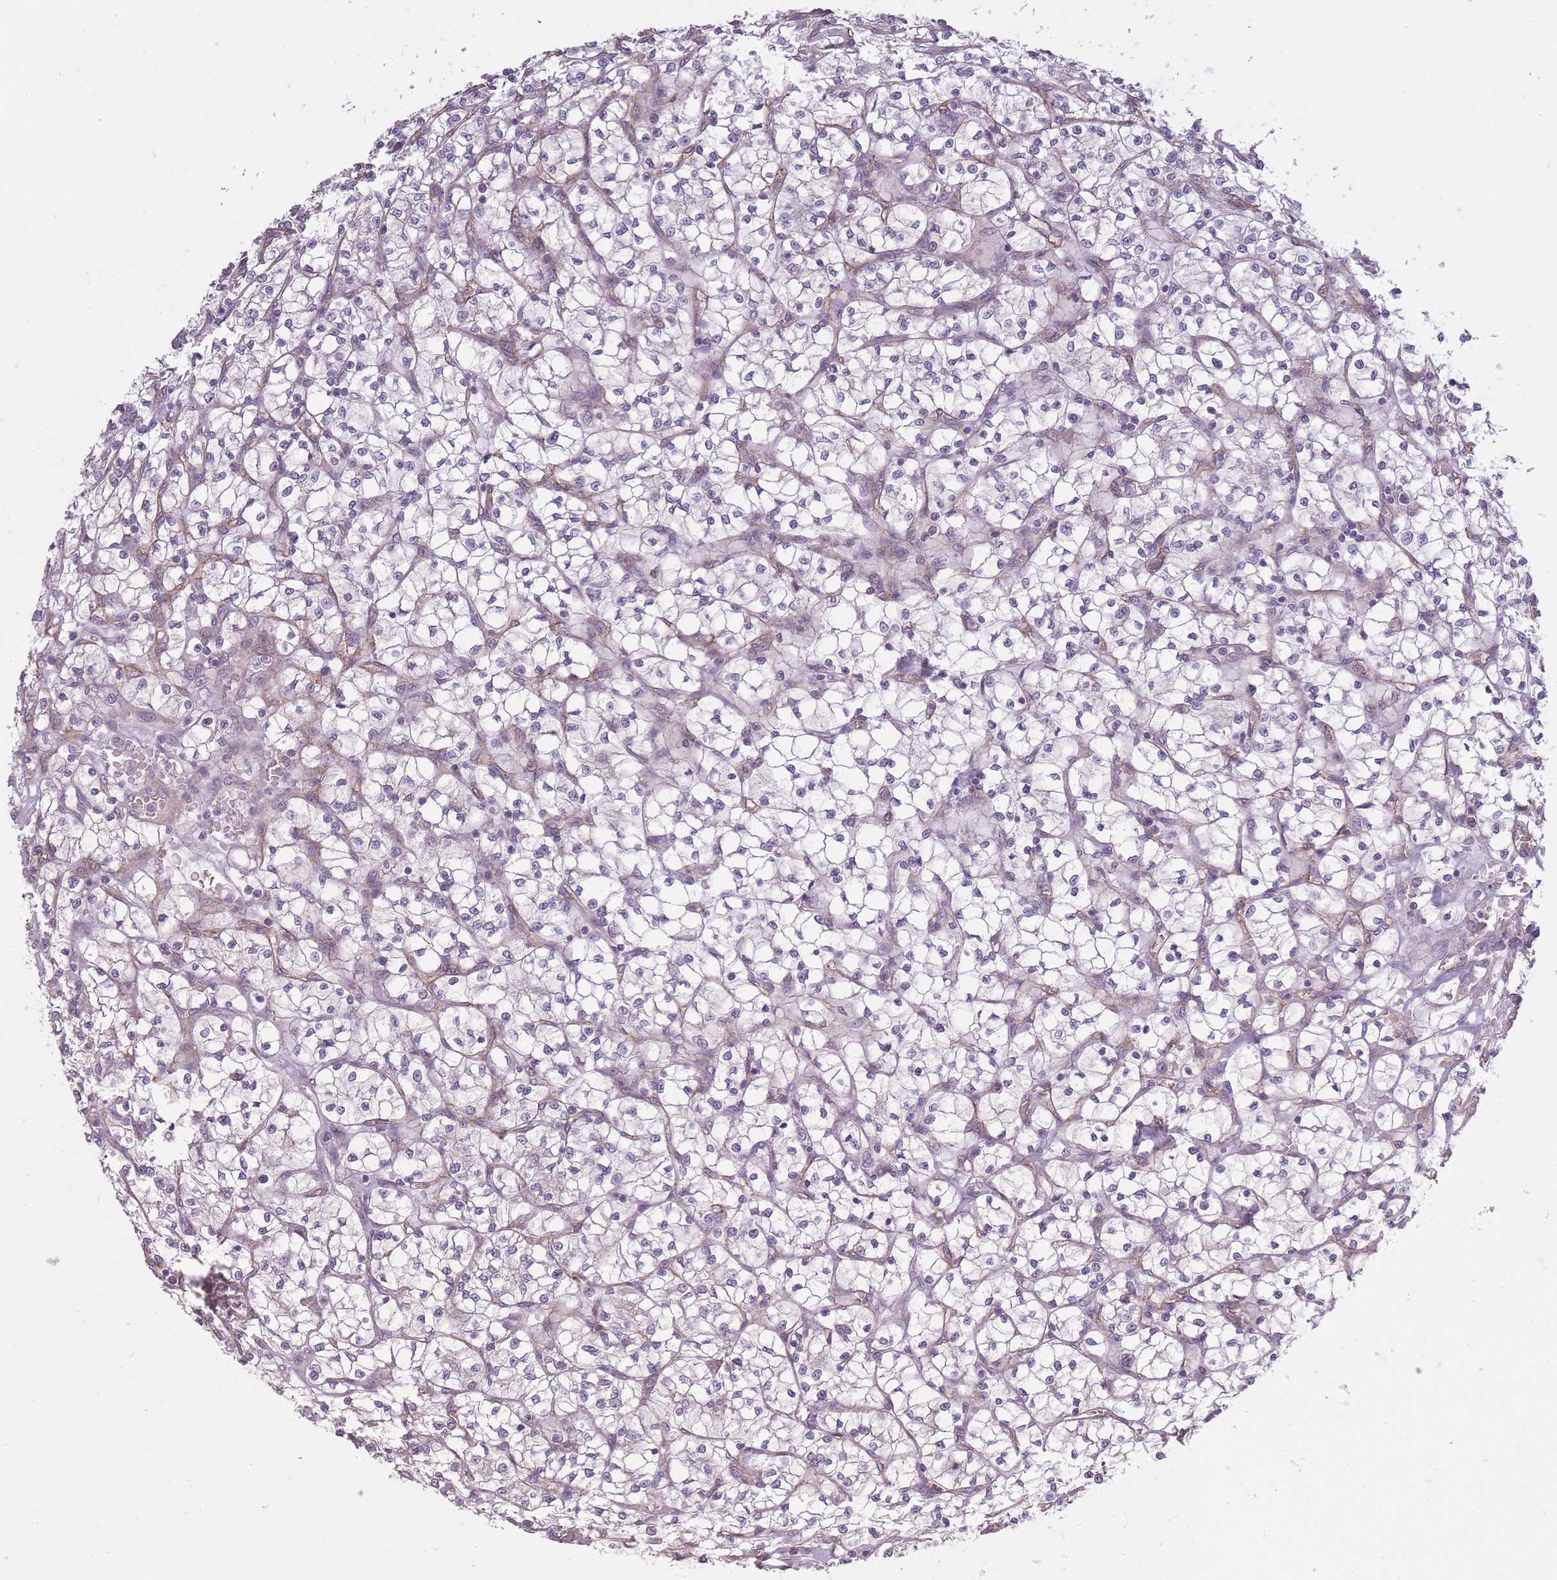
{"staining": {"intensity": "negative", "quantity": "none", "location": "none"}, "tissue": "renal cancer", "cell_type": "Tumor cells", "image_type": "cancer", "snomed": [{"axis": "morphology", "description": "Adenocarcinoma, NOS"}, {"axis": "topography", "description": "Kidney"}], "caption": "Renal adenocarcinoma stained for a protein using immunohistochemistry displays no staining tumor cells.", "gene": "SLC8A2", "patient": {"sex": "female", "age": 64}}